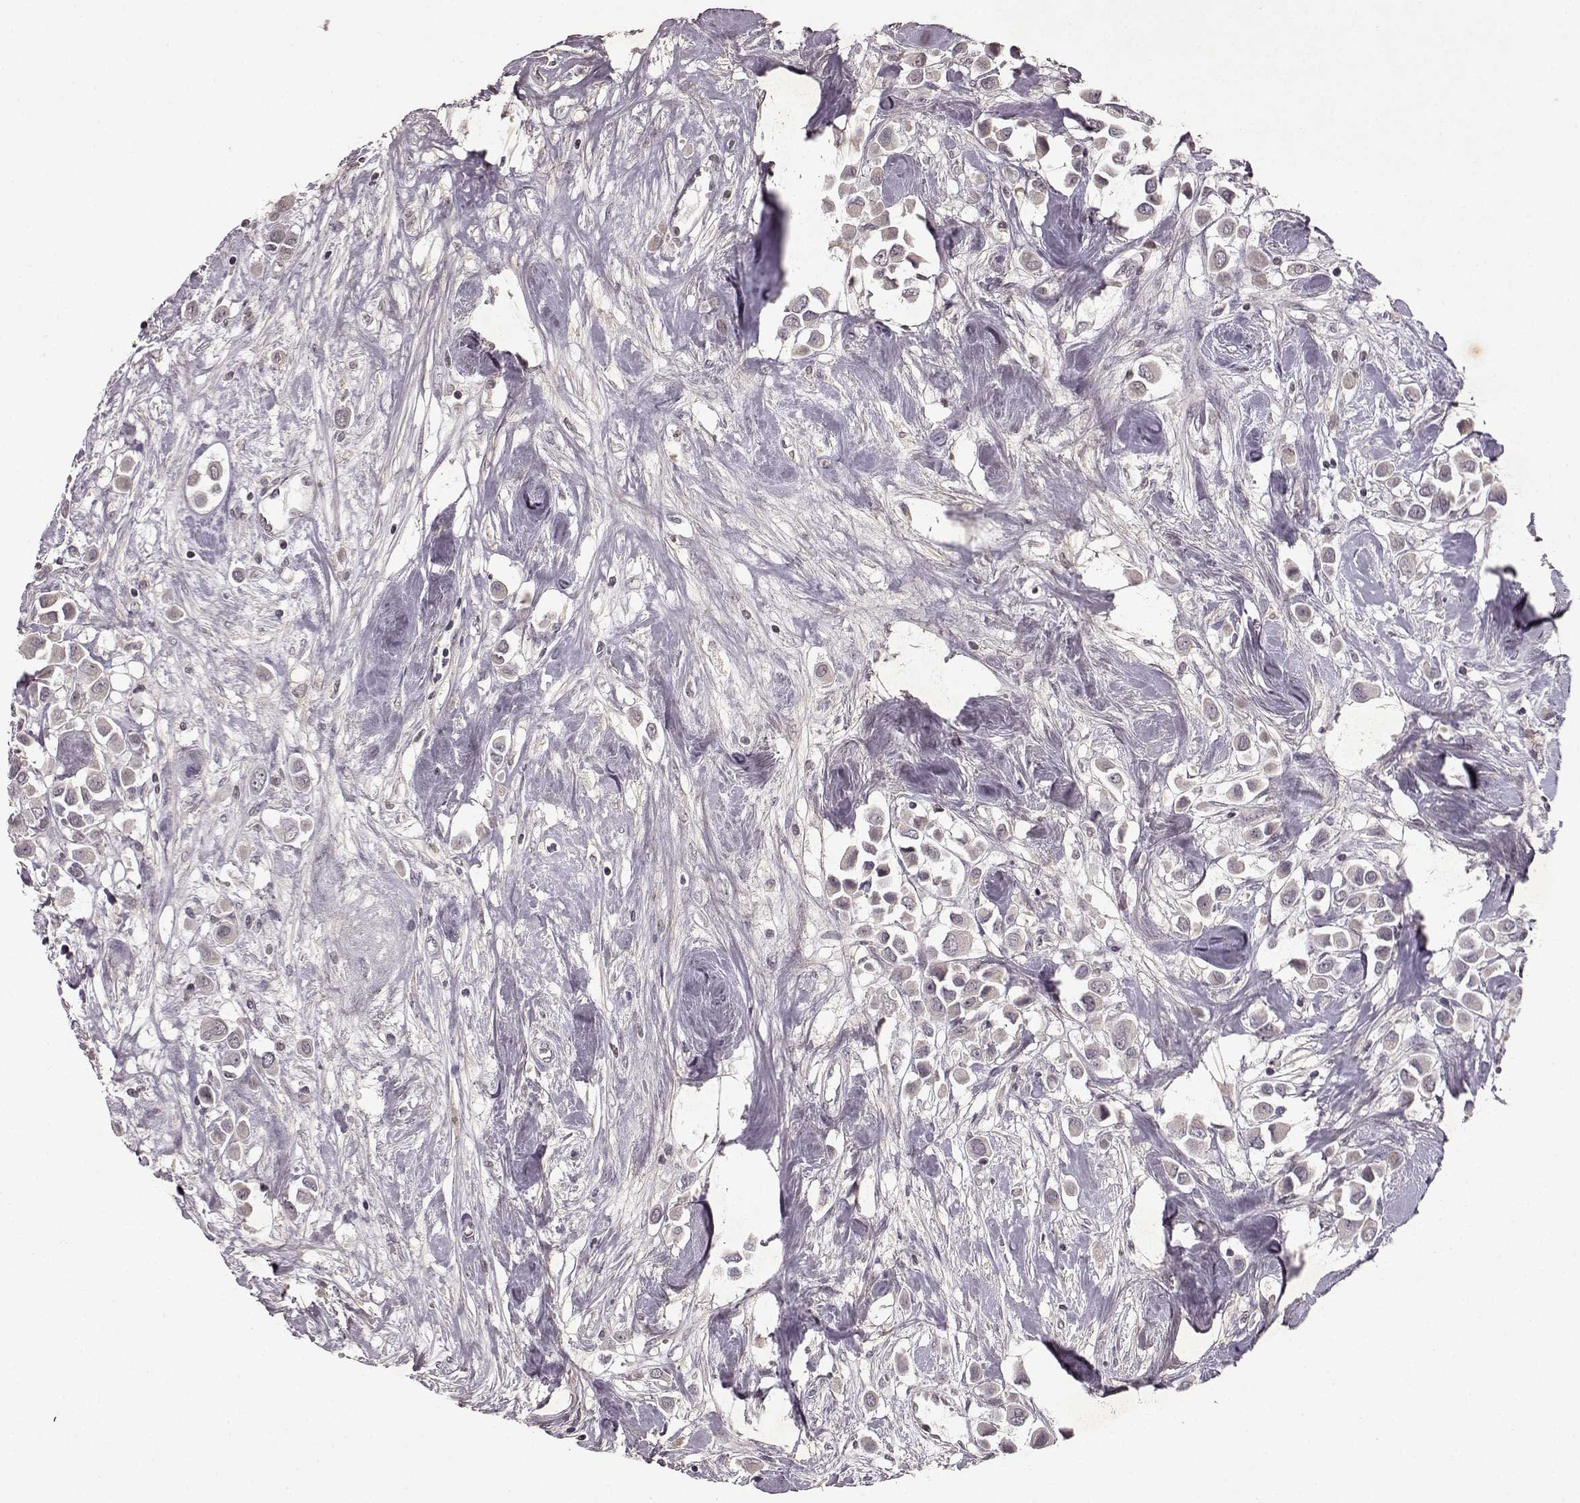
{"staining": {"intensity": "negative", "quantity": "none", "location": "none"}, "tissue": "breast cancer", "cell_type": "Tumor cells", "image_type": "cancer", "snomed": [{"axis": "morphology", "description": "Duct carcinoma"}, {"axis": "topography", "description": "Breast"}], "caption": "The histopathology image demonstrates no staining of tumor cells in infiltrating ductal carcinoma (breast). (Brightfield microscopy of DAB (3,3'-diaminobenzidine) immunohistochemistry (IHC) at high magnification).", "gene": "LHB", "patient": {"sex": "female", "age": 61}}